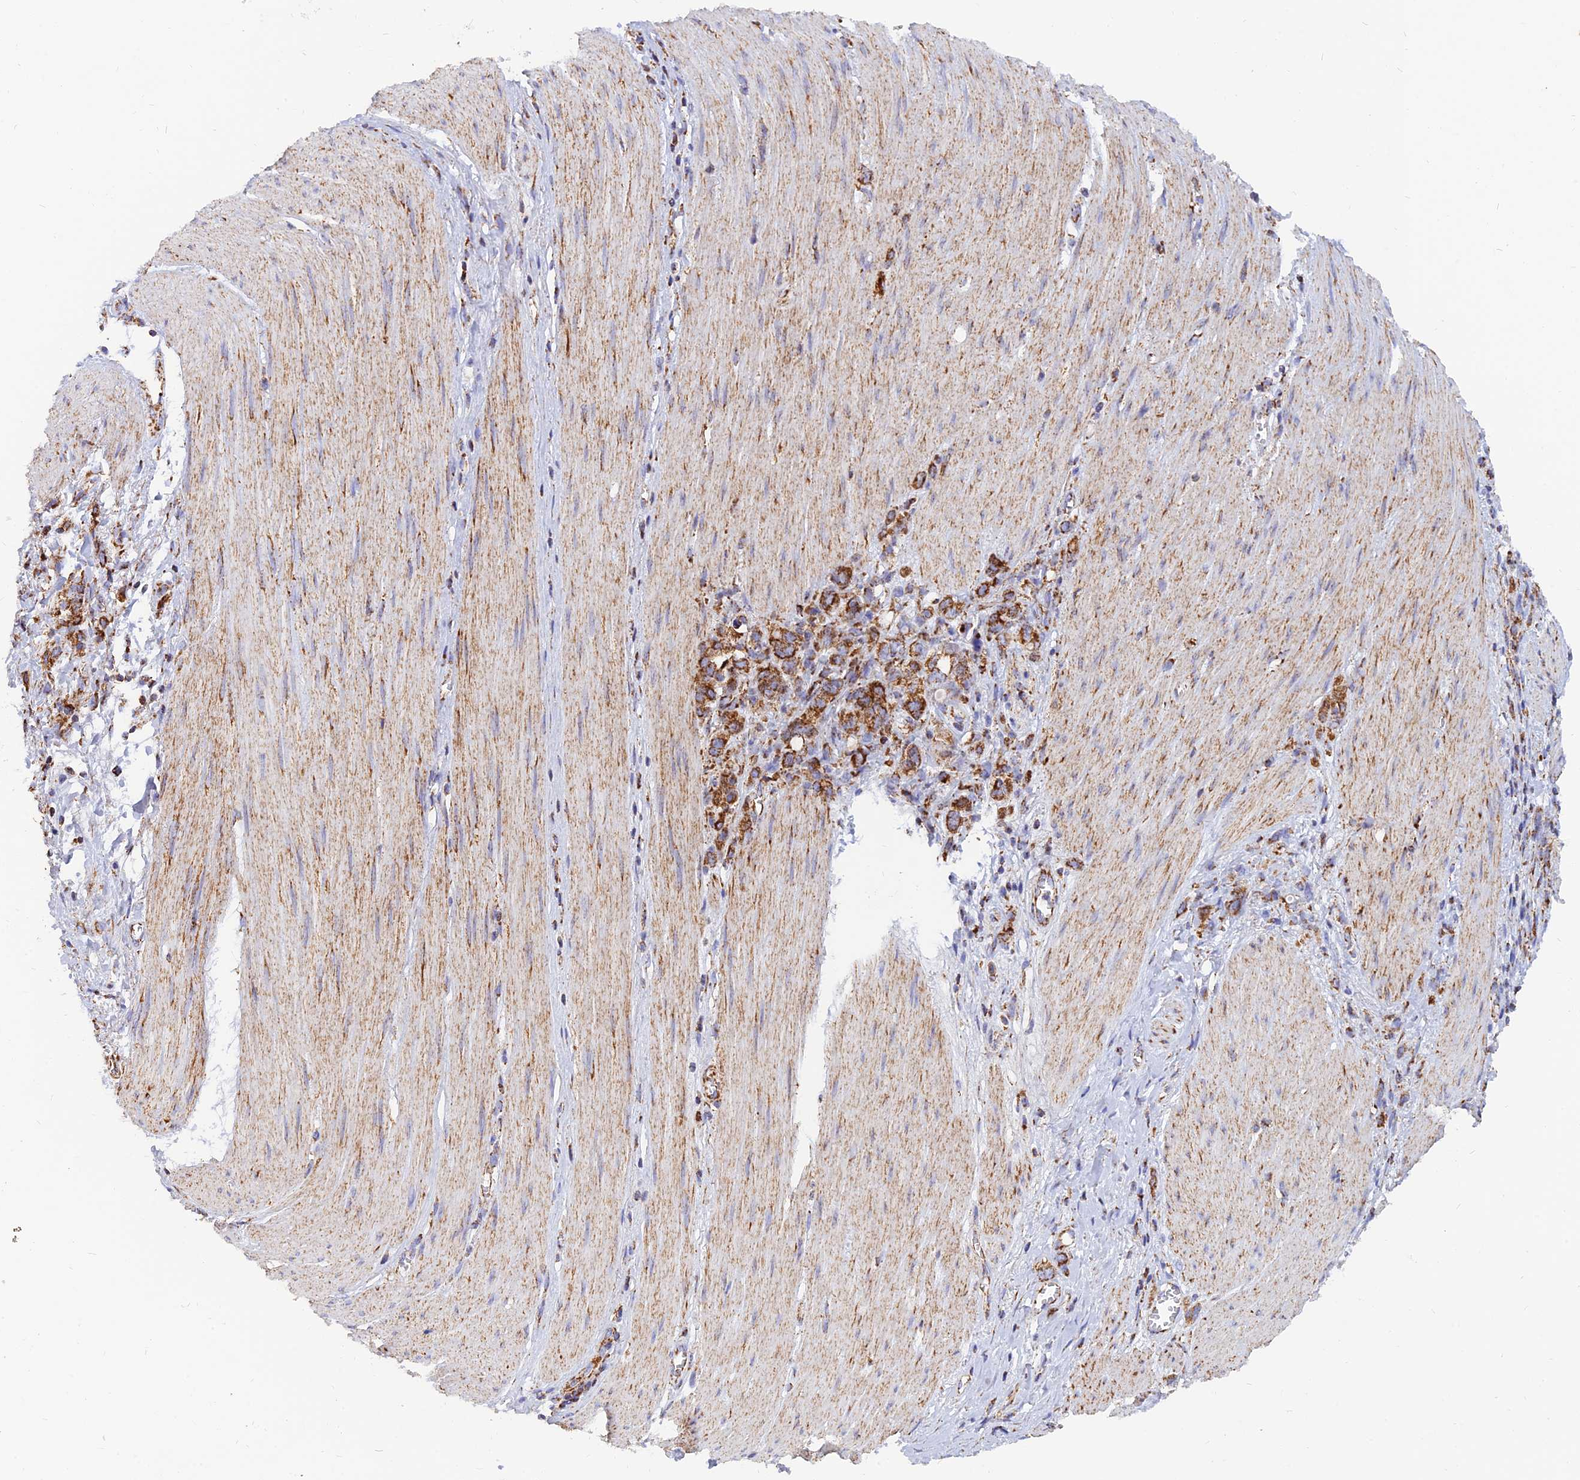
{"staining": {"intensity": "strong", "quantity": ">75%", "location": "cytoplasmic/membranous"}, "tissue": "stomach cancer", "cell_type": "Tumor cells", "image_type": "cancer", "snomed": [{"axis": "morphology", "description": "Adenocarcinoma, NOS"}, {"axis": "topography", "description": "Stomach"}], "caption": "Adenocarcinoma (stomach) was stained to show a protein in brown. There is high levels of strong cytoplasmic/membranous expression in approximately >75% of tumor cells. (brown staining indicates protein expression, while blue staining denotes nuclei).", "gene": "NDUFB6", "patient": {"sex": "female", "age": 76}}